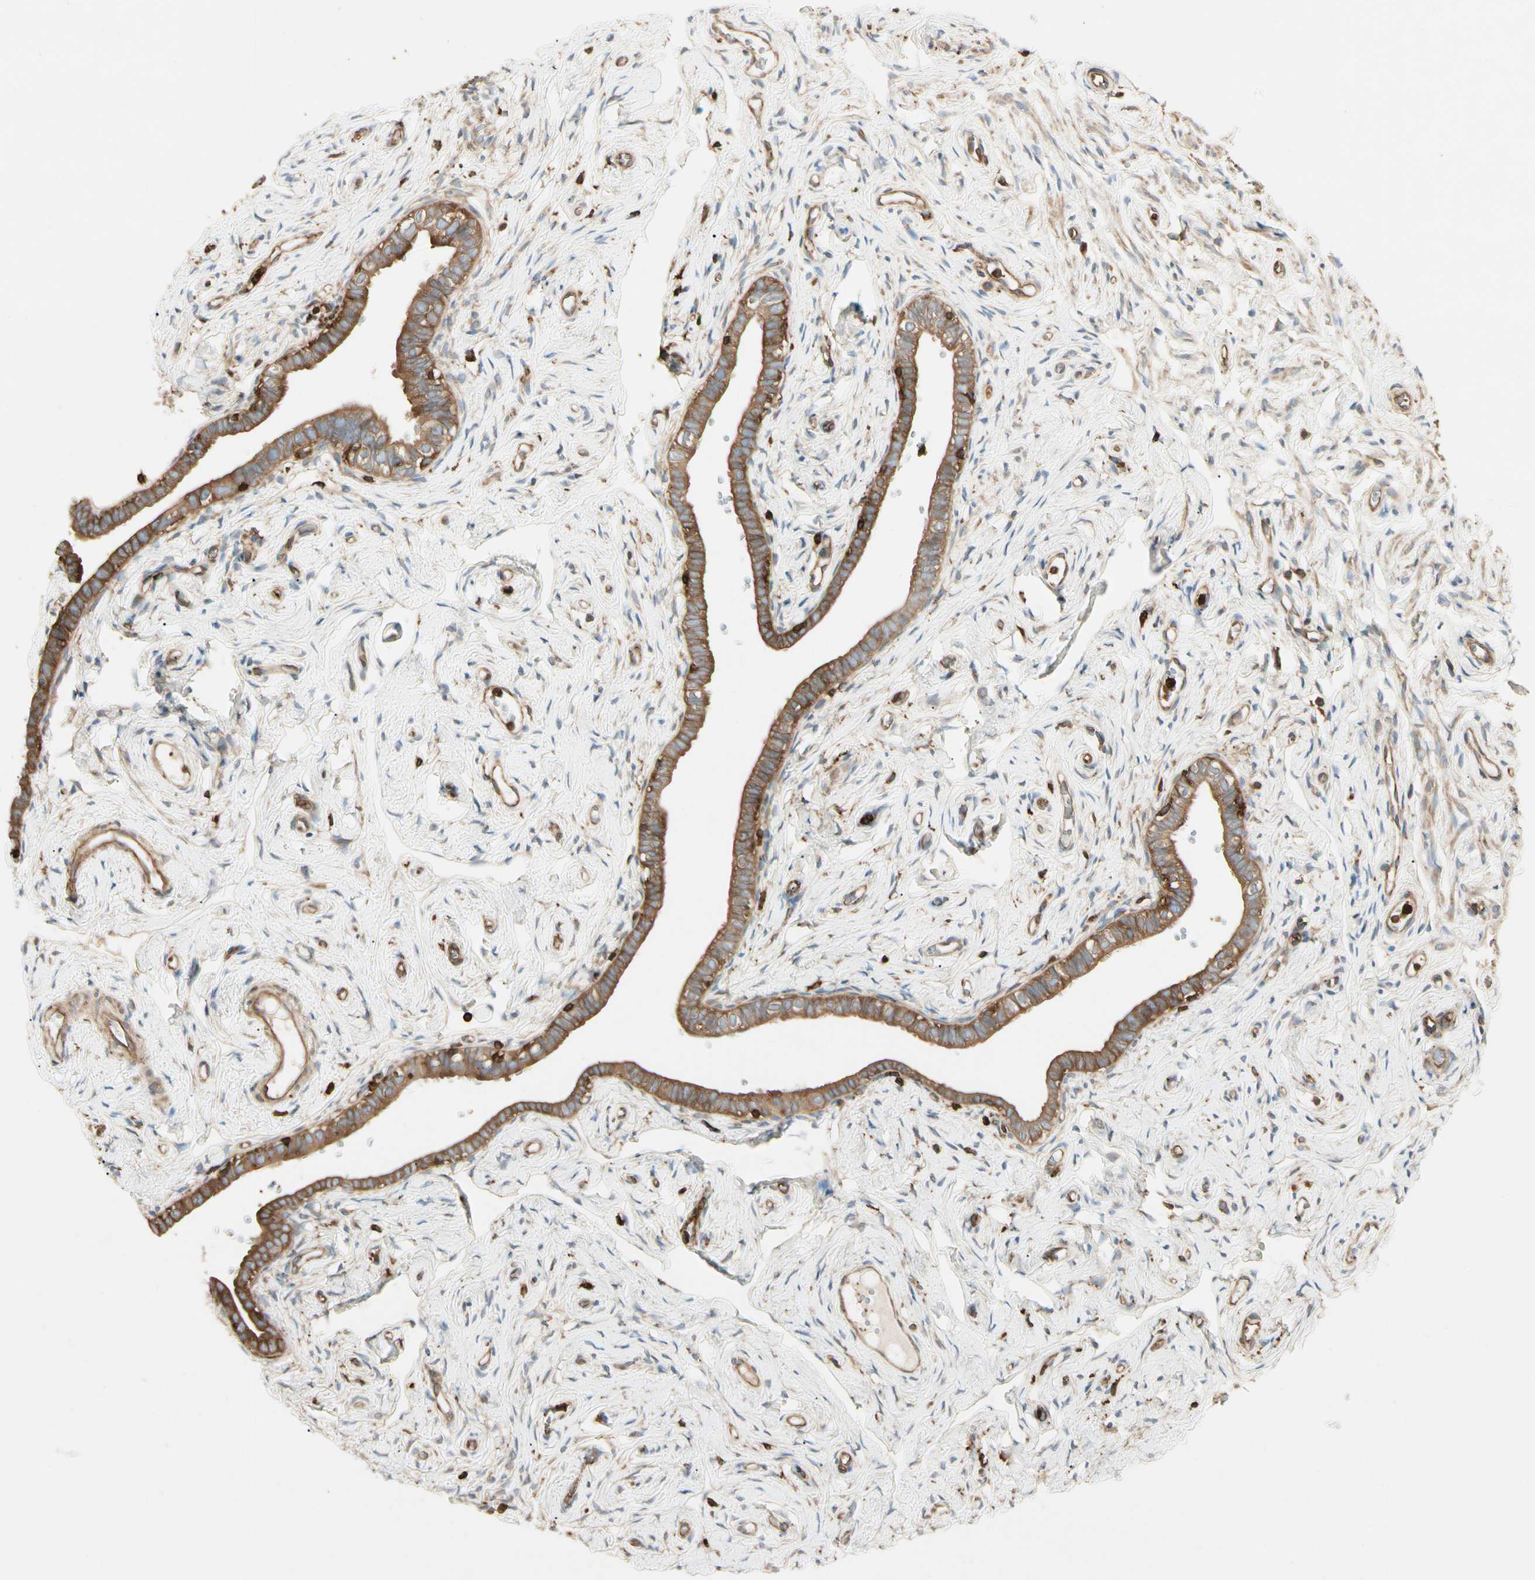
{"staining": {"intensity": "strong", "quantity": ">75%", "location": "cytoplasmic/membranous"}, "tissue": "fallopian tube", "cell_type": "Glandular cells", "image_type": "normal", "snomed": [{"axis": "morphology", "description": "Normal tissue, NOS"}, {"axis": "topography", "description": "Fallopian tube"}], "caption": "Immunohistochemical staining of unremarkable human fallopian tube shows strong cytoplasmic/membranous protein expression in approximately >75% of glandular cells.", "gene": "ARPC2", "patient": {"sex": "female", "age": 71}}